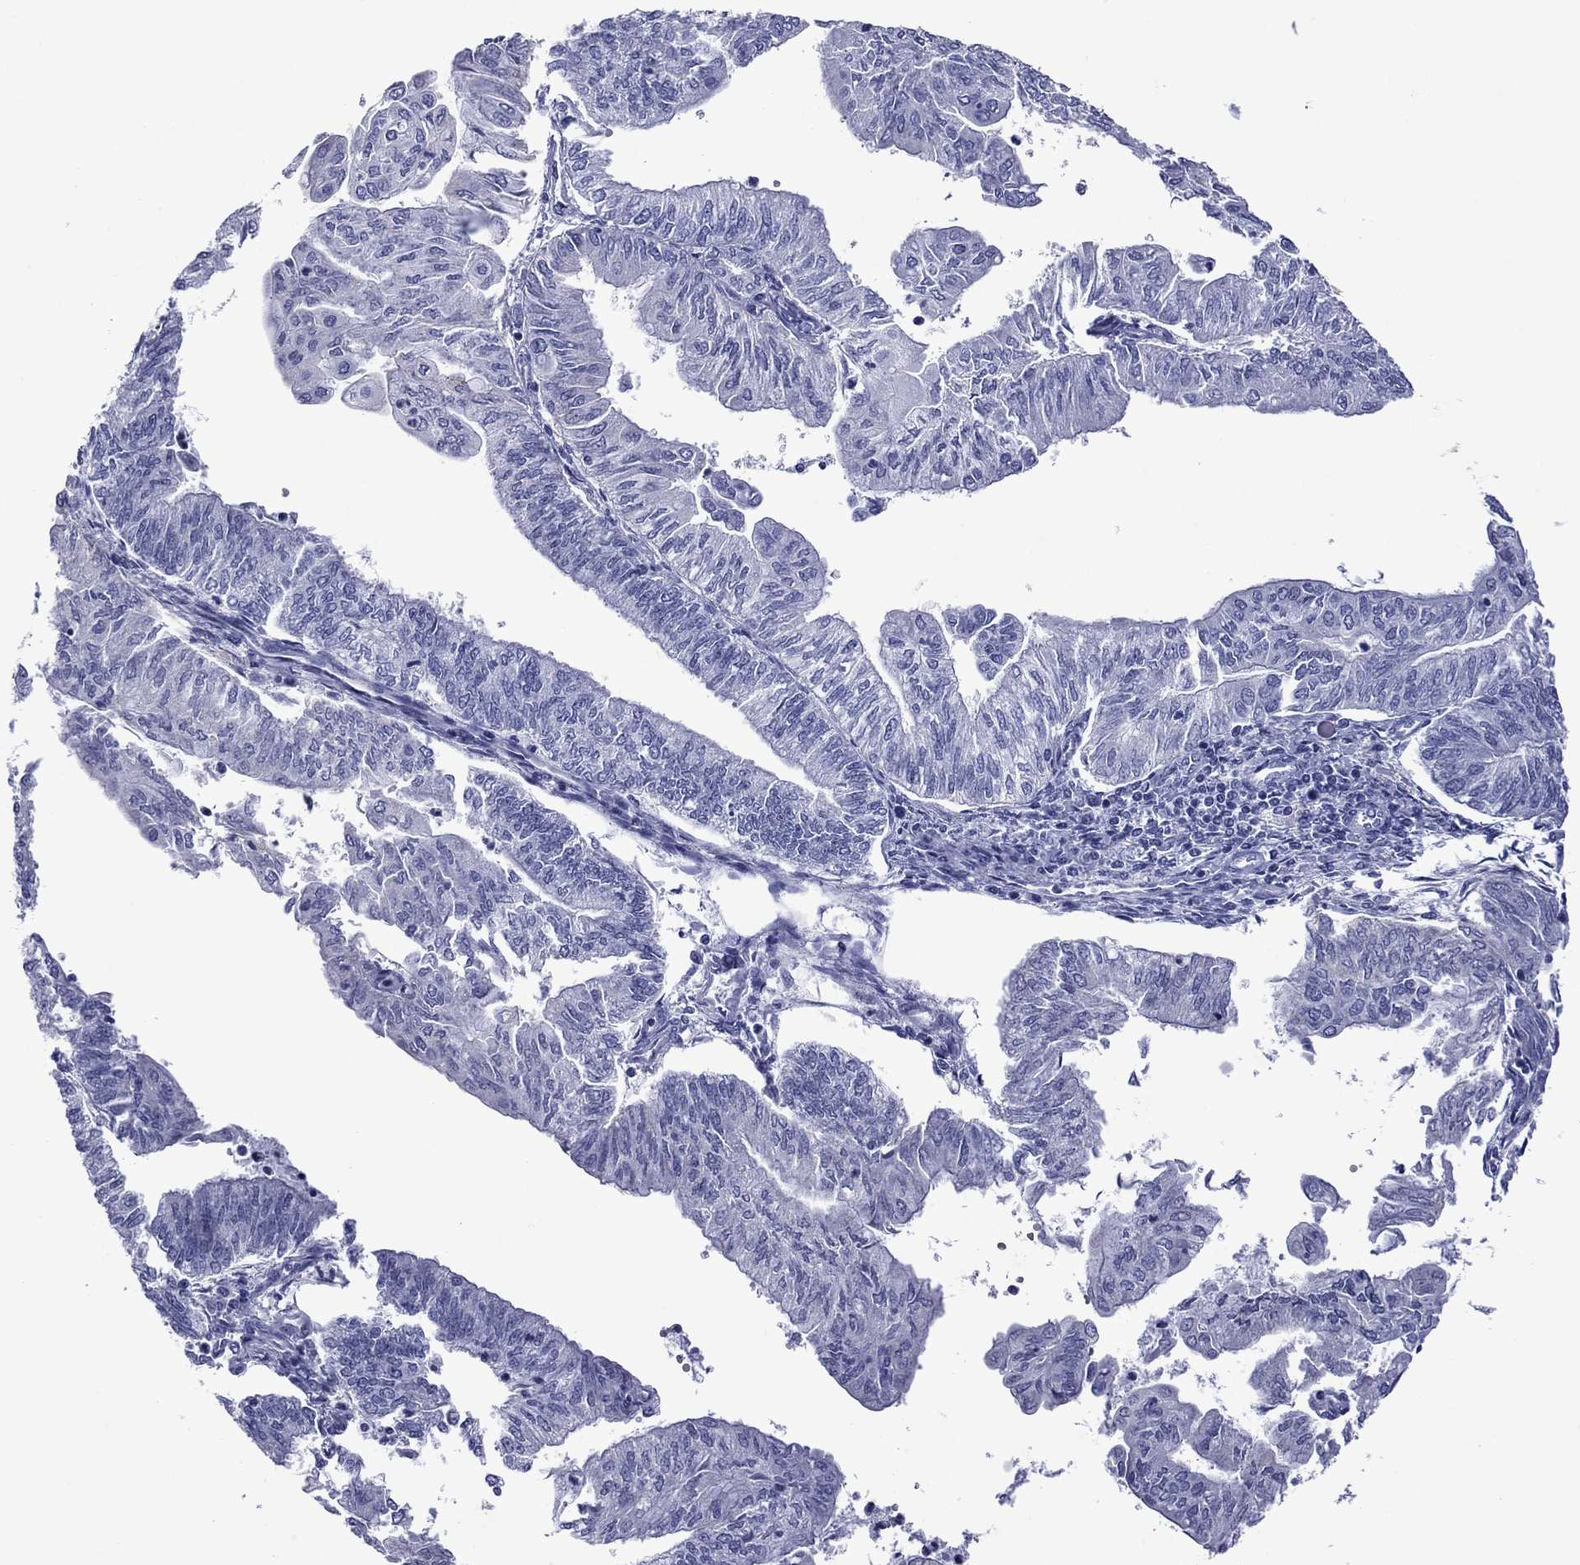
{"staining": {"intensity": "negative", "quantity": "none", "location": "none"}, "tissue": "endometrial cancer", "cell_type": "Tumor cells", "image_type": "cancer", "snomed": [{"axis": "morphology", "description": "Adenocarcinoma, NOS"}, {"axis": "topography", "description": "Endometrium"}], "caption": "Endometrial cancer stained for a protein using immunohistochemistry (IHC) displays no expression tumor cells.", "gene": "PIWIL1", "patient": {"sex": "female", "age": 59}}